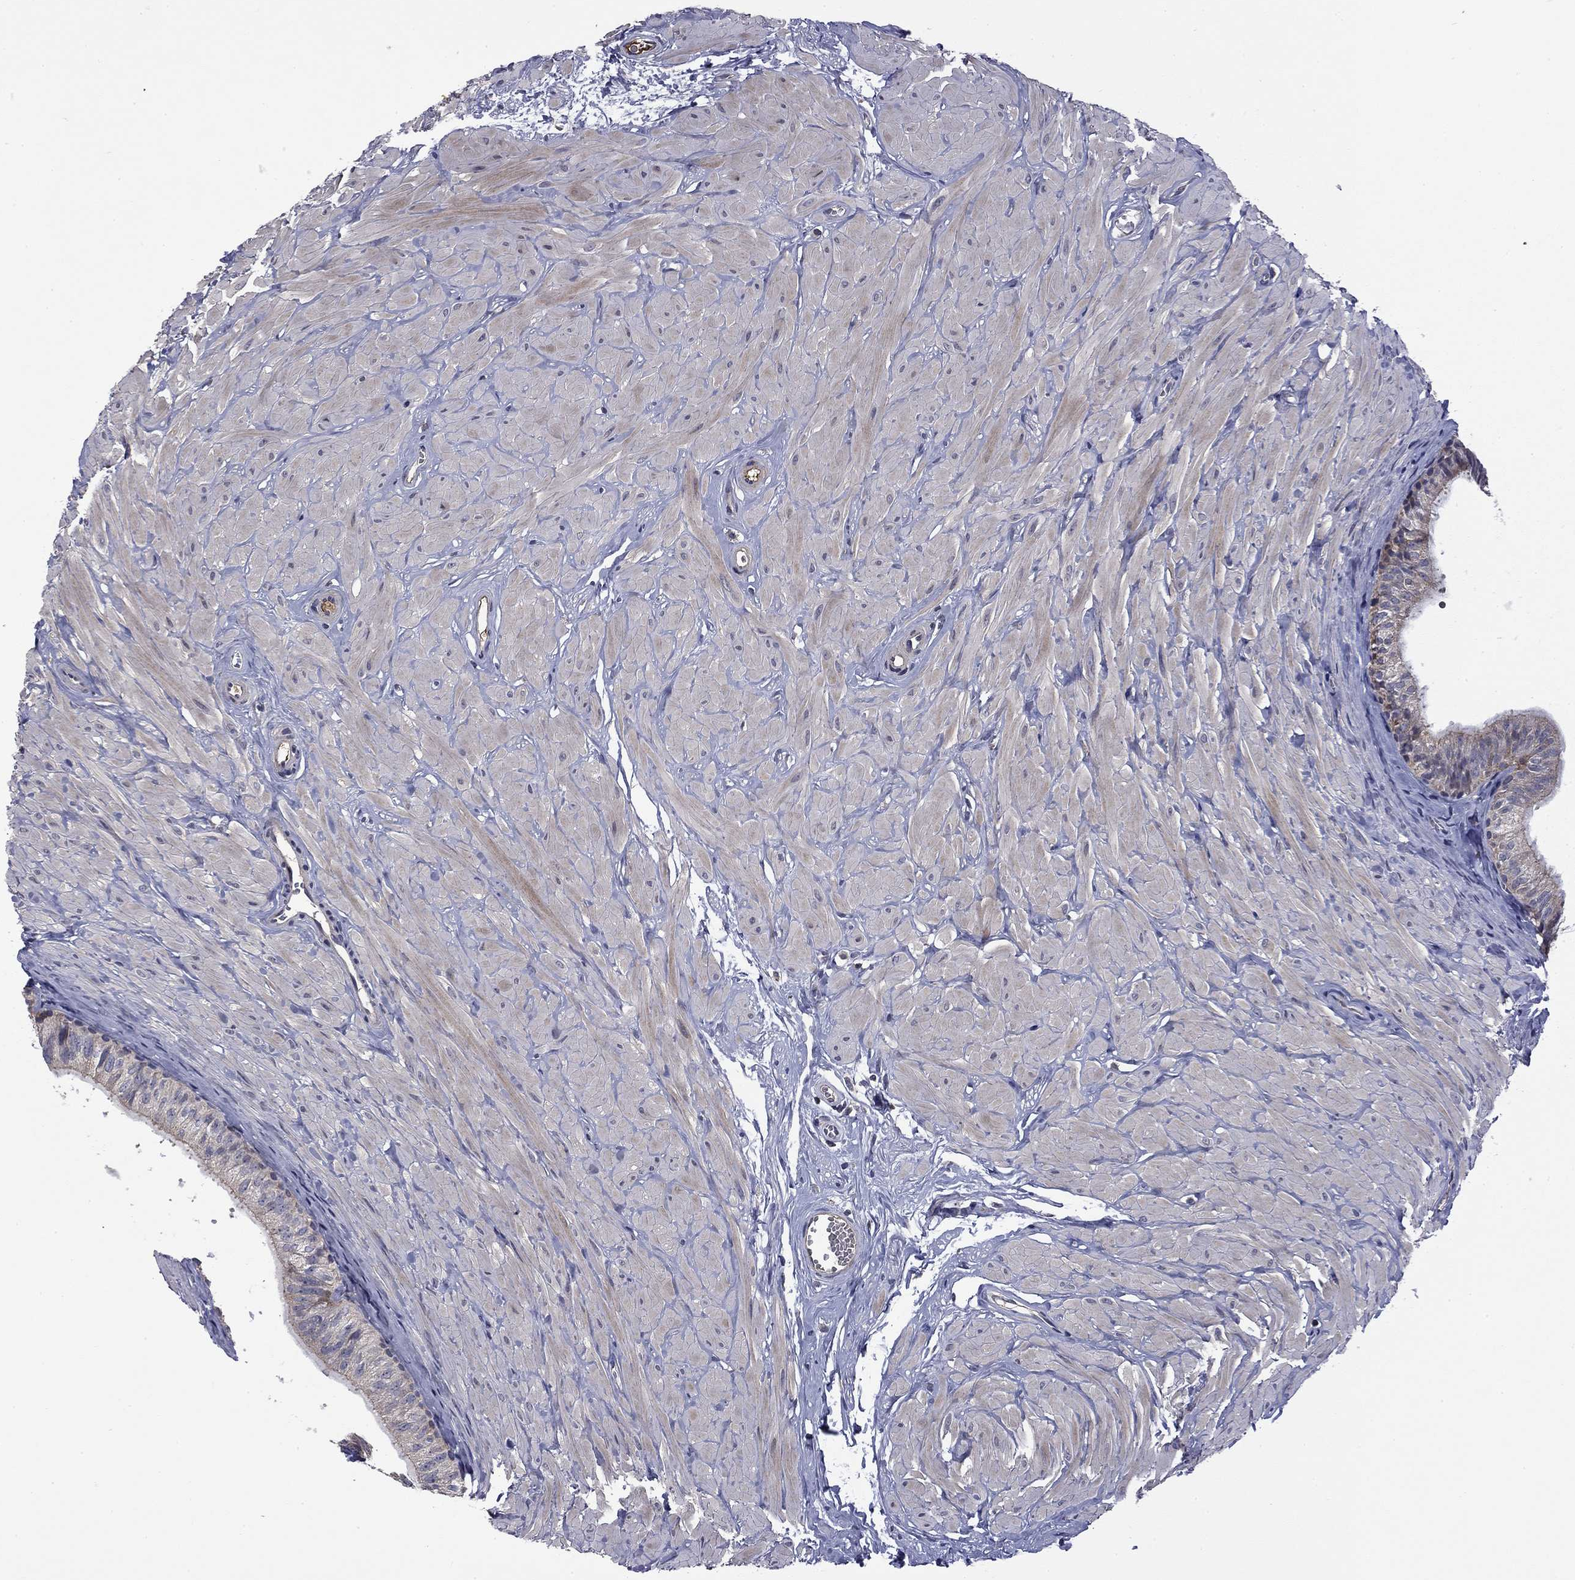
{"staining": {"intensity": "negative", "quantity": "none", "location": "none"}, "tissue": "epididymis", "cell_type": "Glandular cells", "image_type": "normal", "snomed": [{"axis": "morphology", "description": "Normal tissue, NOS"}, {"axis": "topography", "description": "Epididymis"}, {"axis": "topography", "description": "Vas deferens"}], "caption": "Photomicrograph shows no protein expression in glandular cells of benign epididymis.", "gene": "CEACAM7", "patient": {"sex": "male", "age": 23}}